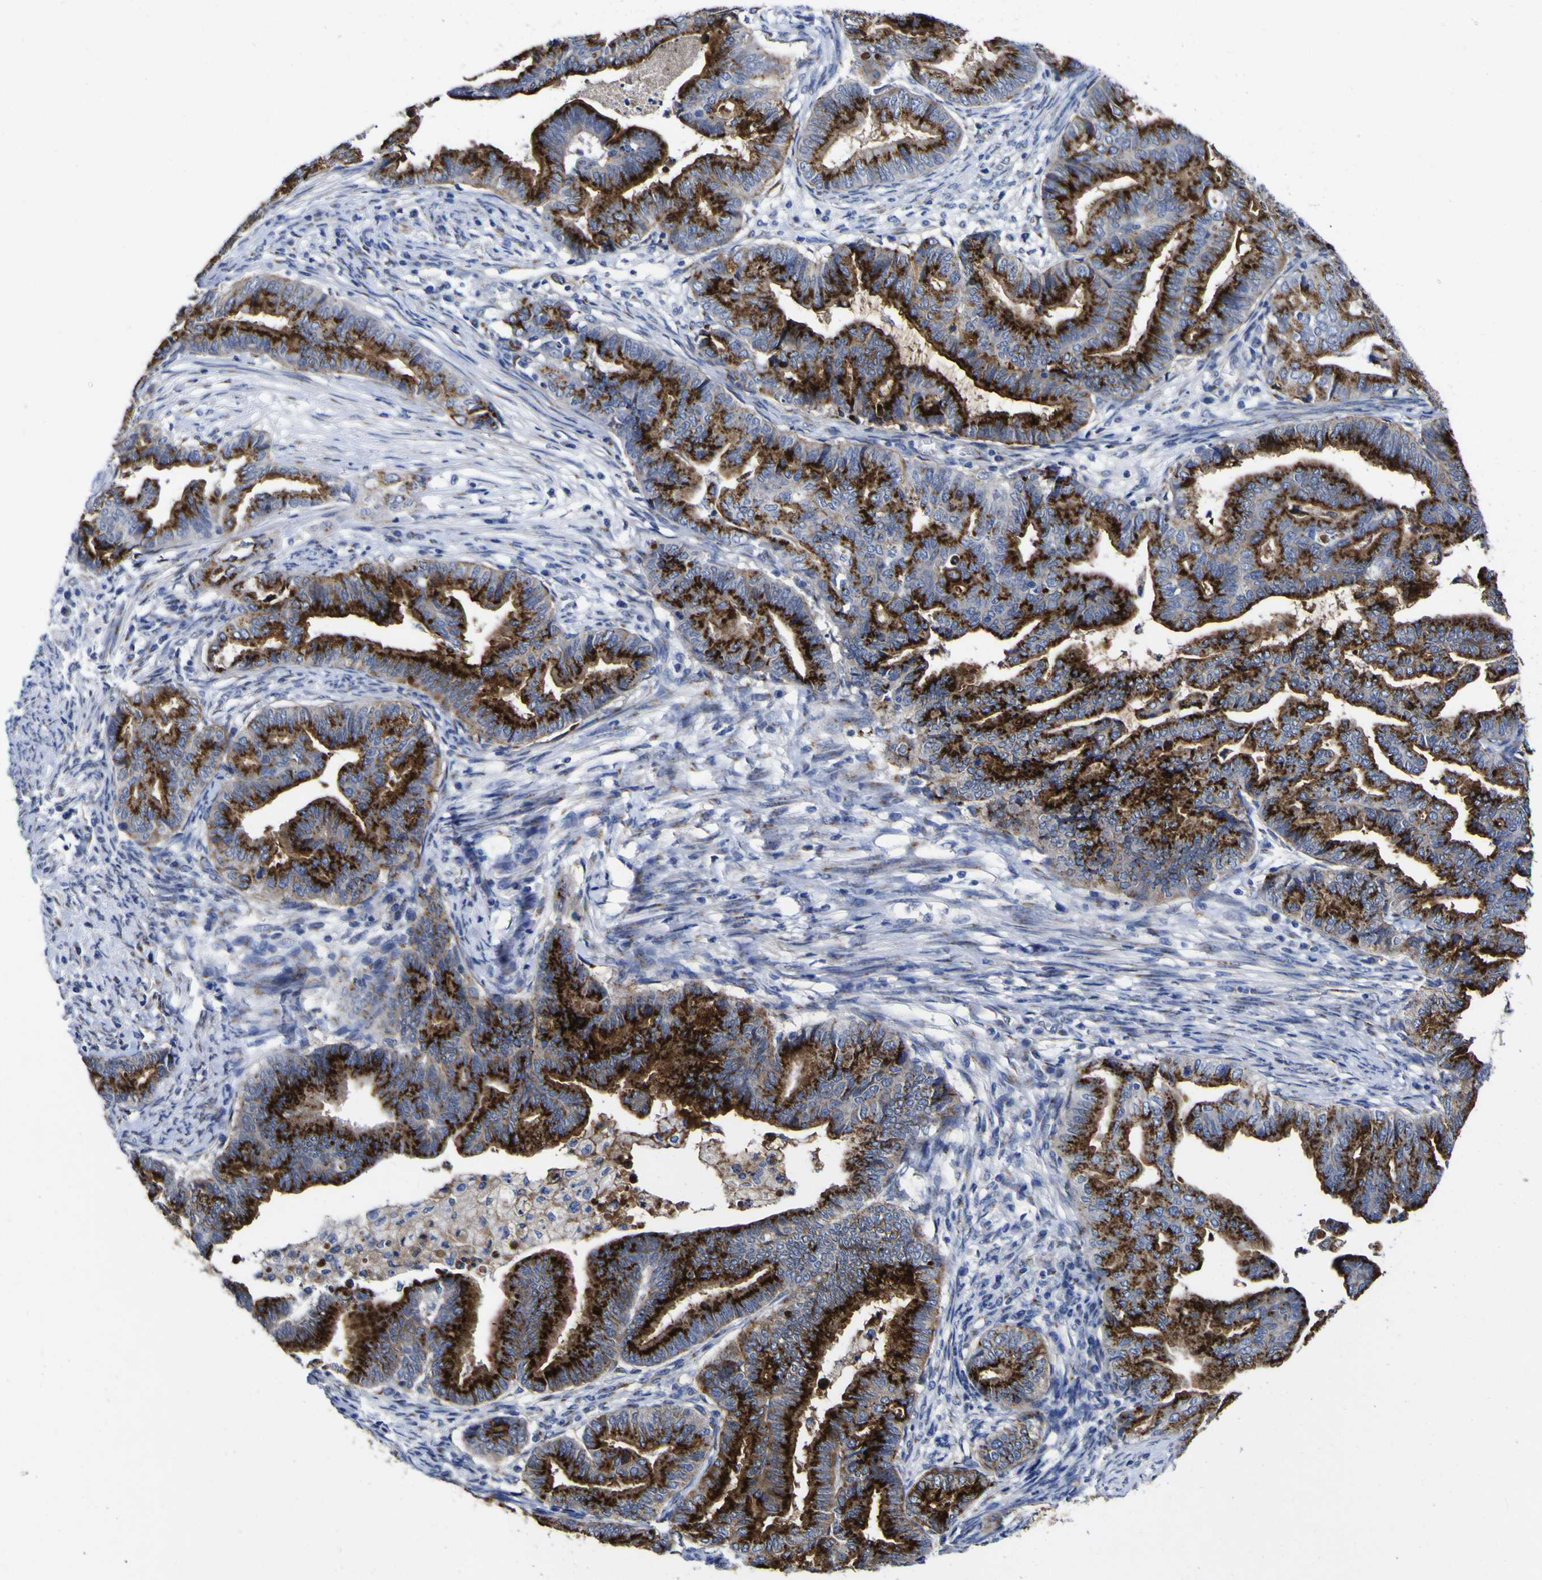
{"staining": {"intensity": "strong", "quantity": ">75%", "location": "cytoplasmic/membranous"}, "tissue": "endometrial cancer", "cell_type": "Tumor cells", "image_type": "cancer", "snomed": [{"axis": "morphology", "description": "Adenocarcinoma, NOS"}, {"axis": "topography", "description": "Endometrium"}], "caption": "Human endometrial cancer stained for a protein (brown) demonstrates strong cytoplasmic/membranous positive staining in approximately >75% of tumor cells.", "gene": "GOLM1", "patient": {"sex": "female", "age": 79}}